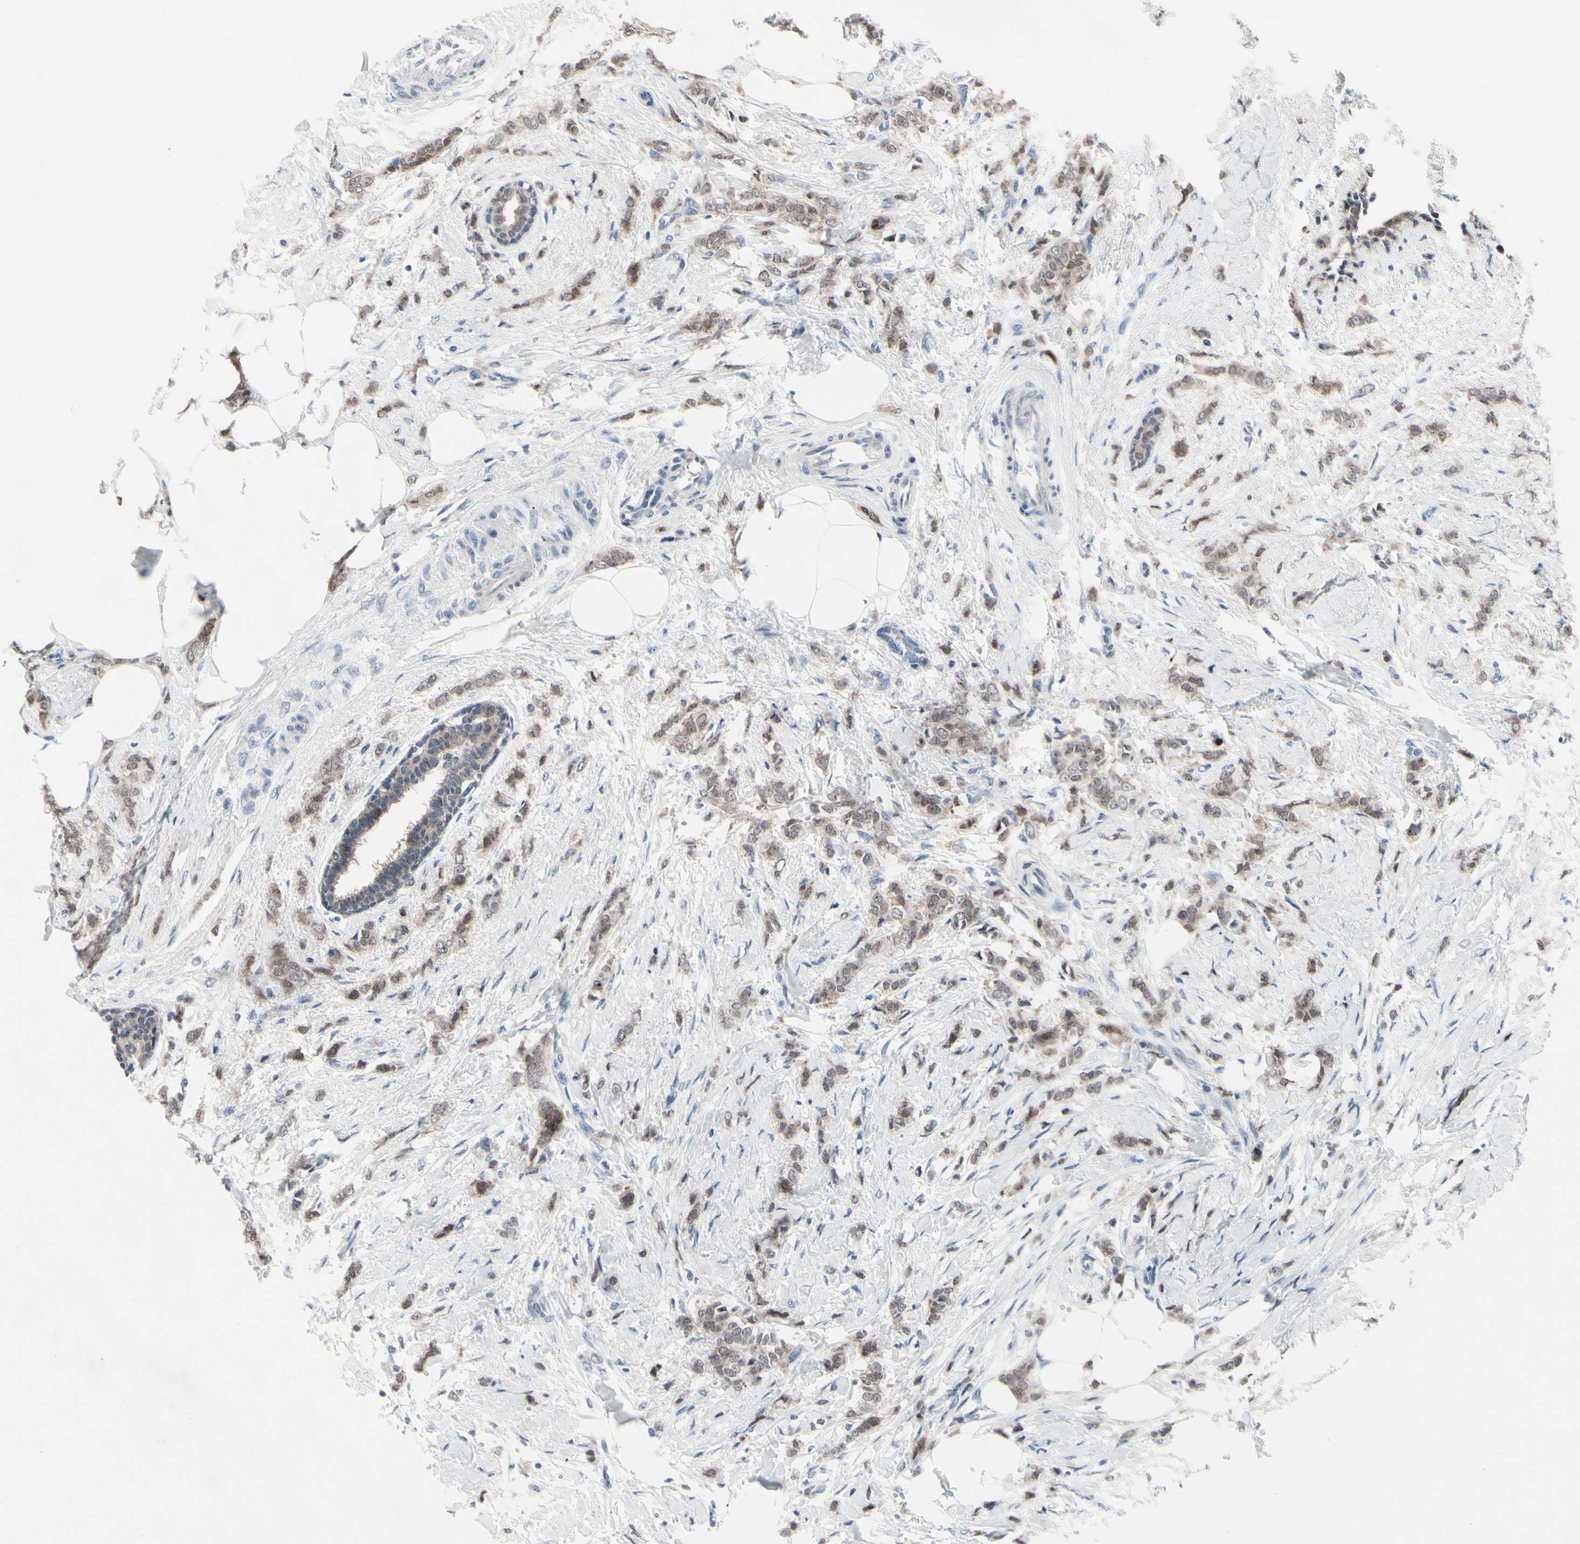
{"staining": {"intensity": "weak", "quantity": "25%-75%", "location": "cytoplasmic/membranous,nuclear"}, "tissue": "breast cancer", "cell_type": "Tumor cells", "image_type": "cancer", "snomed": [{"axis": "morphology", "description": "Lobular carcinoma, in situ"}, {"axis": "morphology", "description": "Lobular carcinoma"}, {"axis": "topography", "description": "Breast"}], "caption": "The histopathology image displays a brown stain indicating the presence of a protein in the cytoplasmic/membranous and nuclear of tumor cells in breast cancer (lobular carcinoma).", "gene": "TXN", "patient": {"sex": "female", "age": 41}}